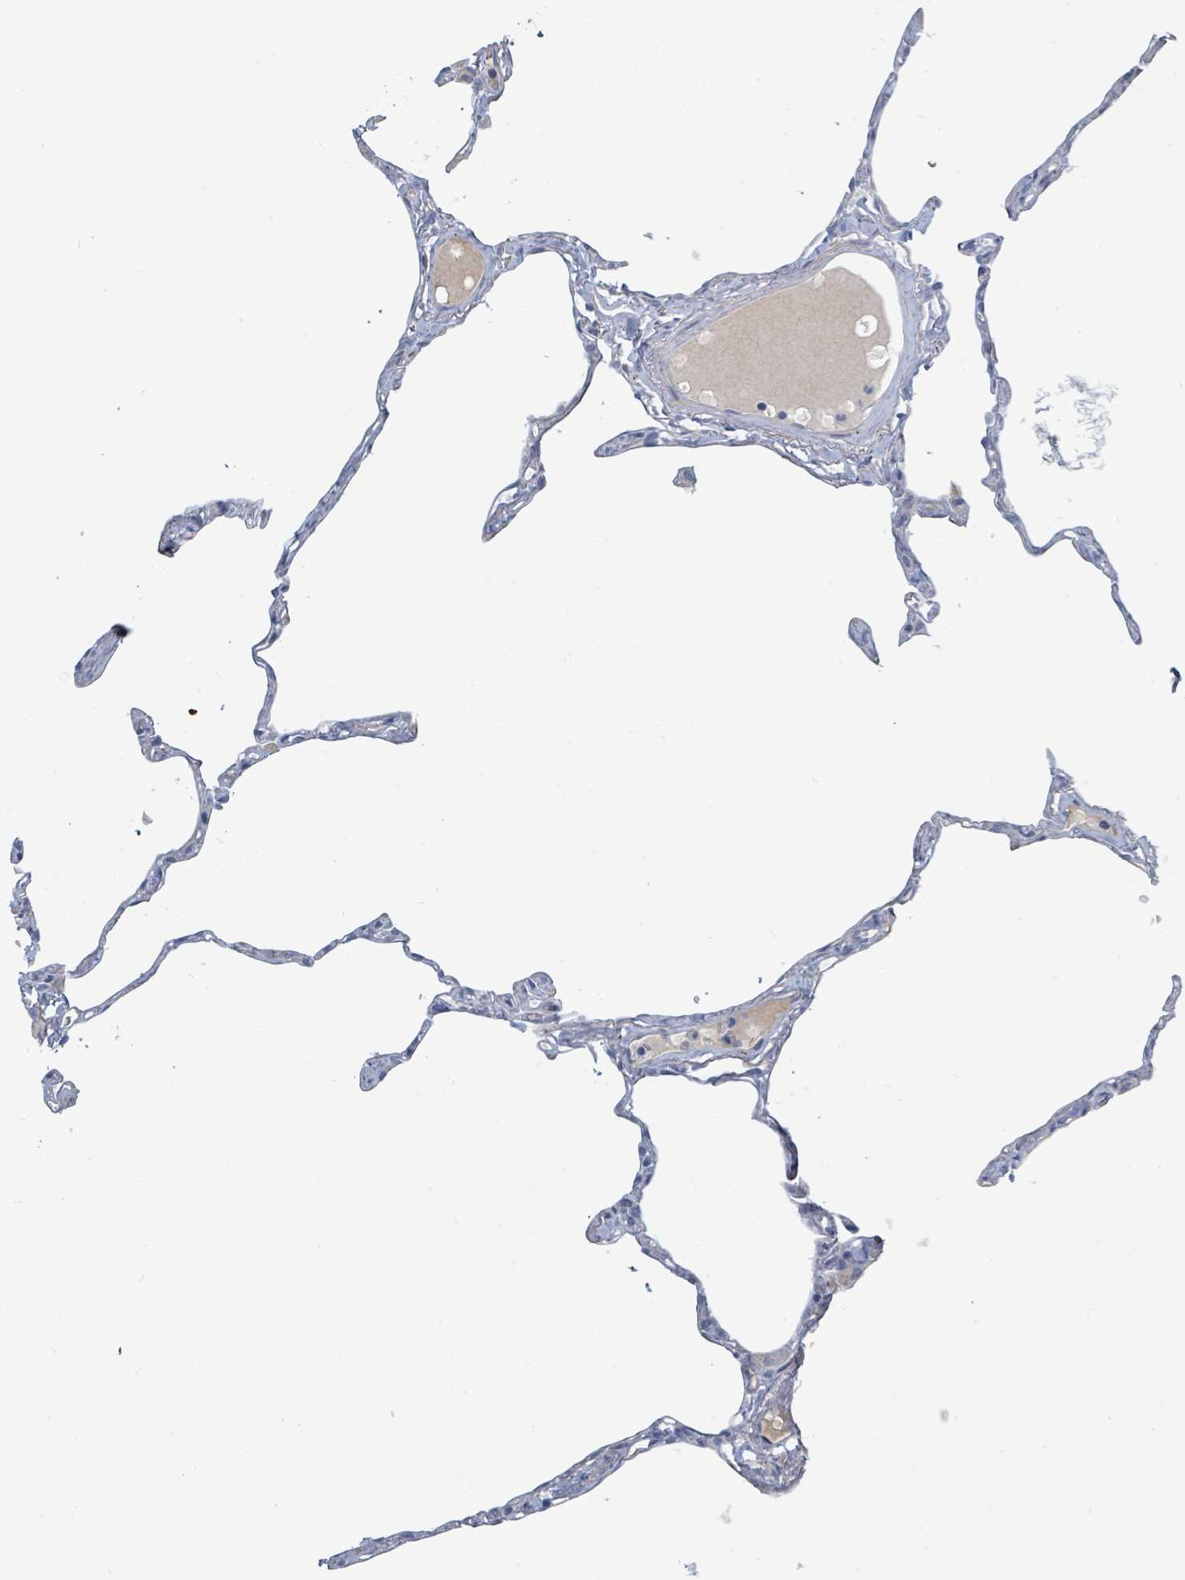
{"staining": {"intensity": "negative", "quantity": "none", "location": "none"}, "tissue": "lung", "cell_type": "Alveolar cells", "image_type": "normal", "snomed": [{"axis": "morphology", "description": "Normal tissue, NOS"}, {"axis": "topography", "description": "Lung"}], "caption": "There is no significant expression in alveolar cells of lung. (DAB immunohistochemistry, high magnification).", "gene": "RAB33B", "patient": {"sex": "male", "age": 65}}